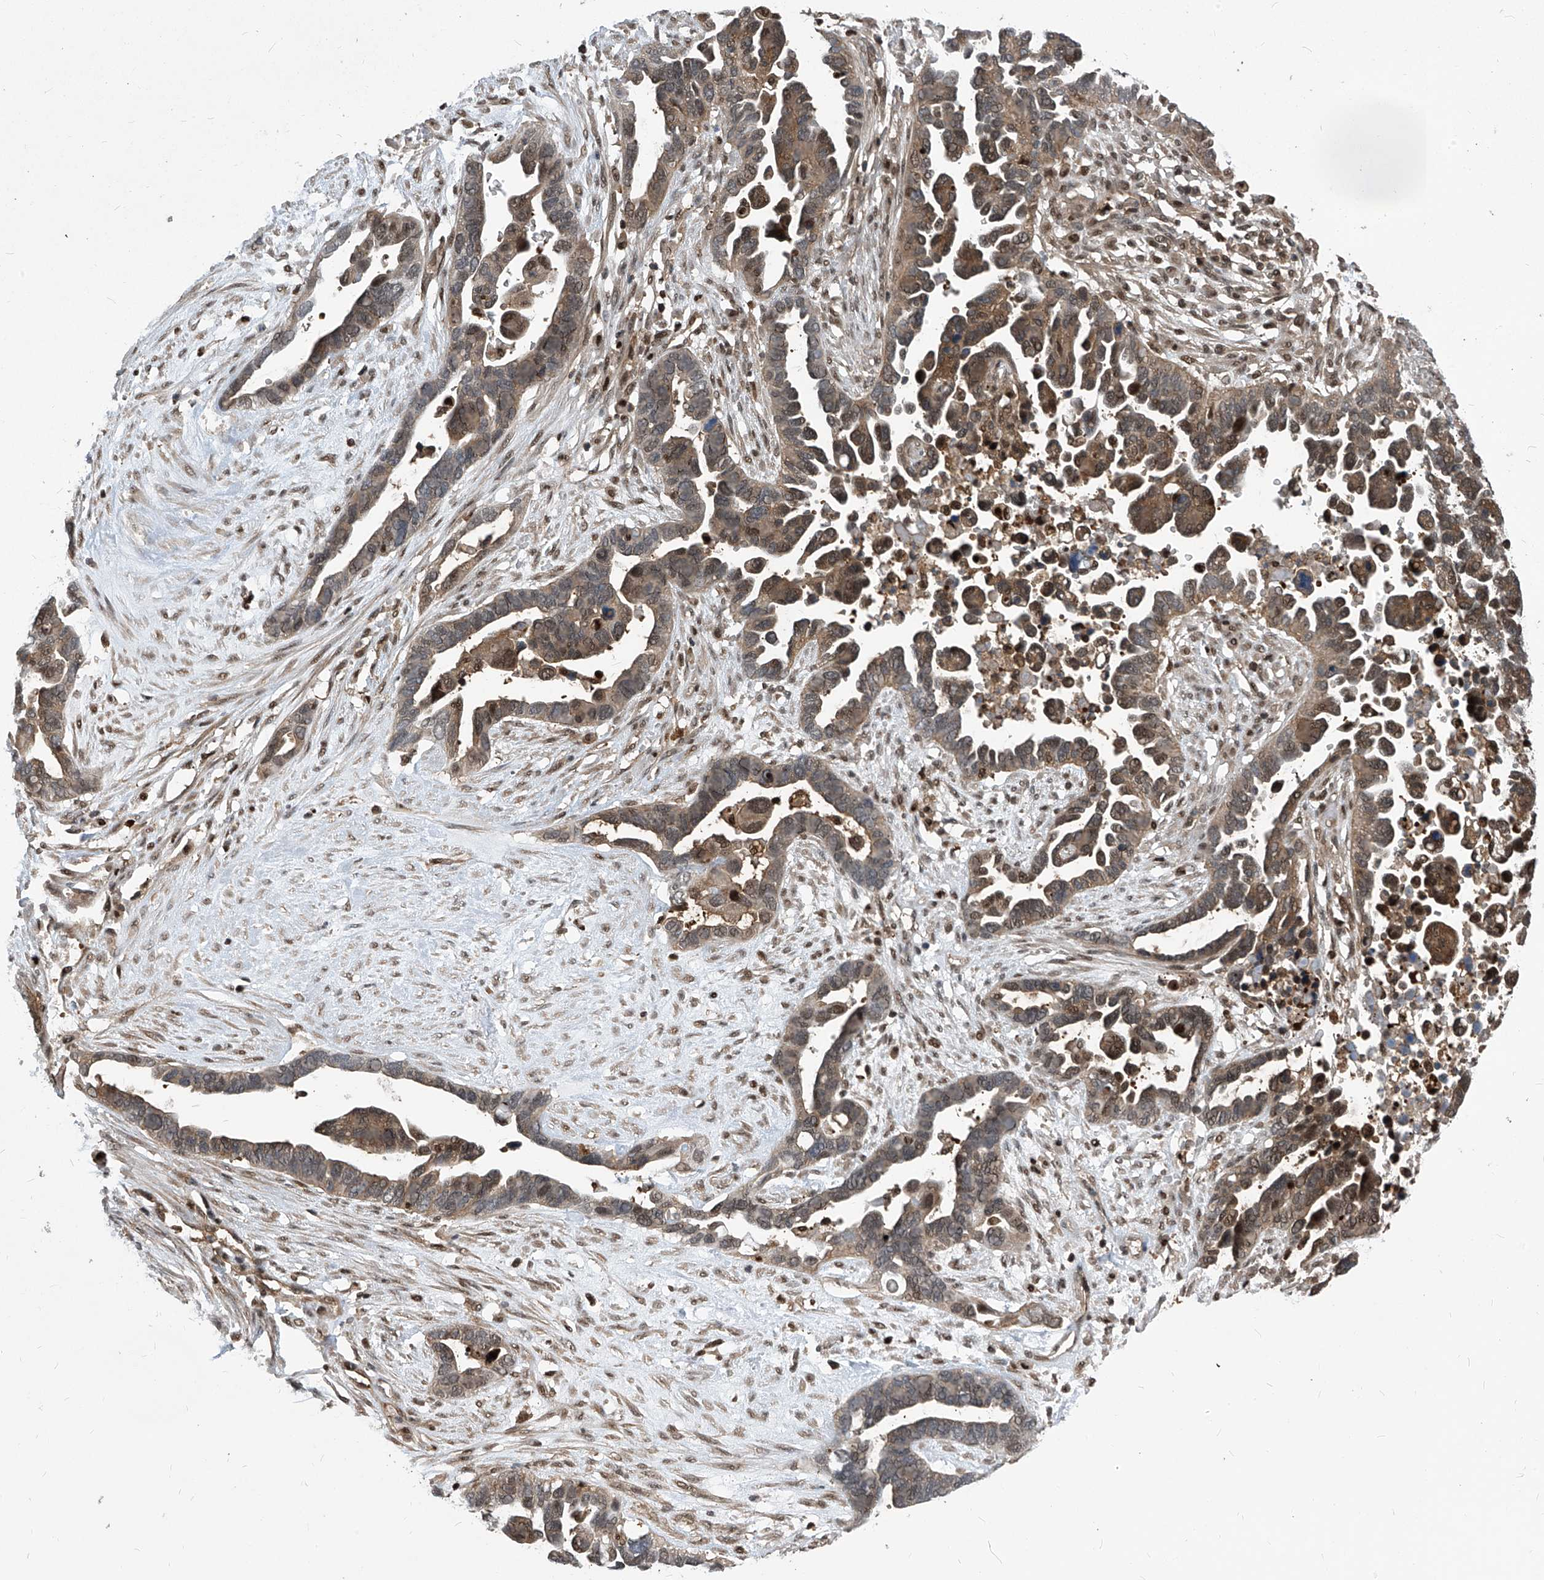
{"staining": {"intensity": "moderate", "quantity": "25%-75%", "location": "cytoplasmic/membranous,nuclear"}, "tissue": "ovarian cancer", "cell_type": "Tumor cells", "image_type": "cancer", "snomed": [{"axis": "morphology", "description": "Cystadenocarcinoma, serous, NOS"}, {"axis": "topography", "description": "Ovary"}], "caption": "DAB immunohistochemical staining of human ovarian cancer (serous cystadenocarcinoma) demonstrates moderate cytoplasmic/membranous and nuclear protein expression in about 25%-75% of tumor cells.", "gene": "PSMB1", "patient": {"sex": "female", "age": 54}}